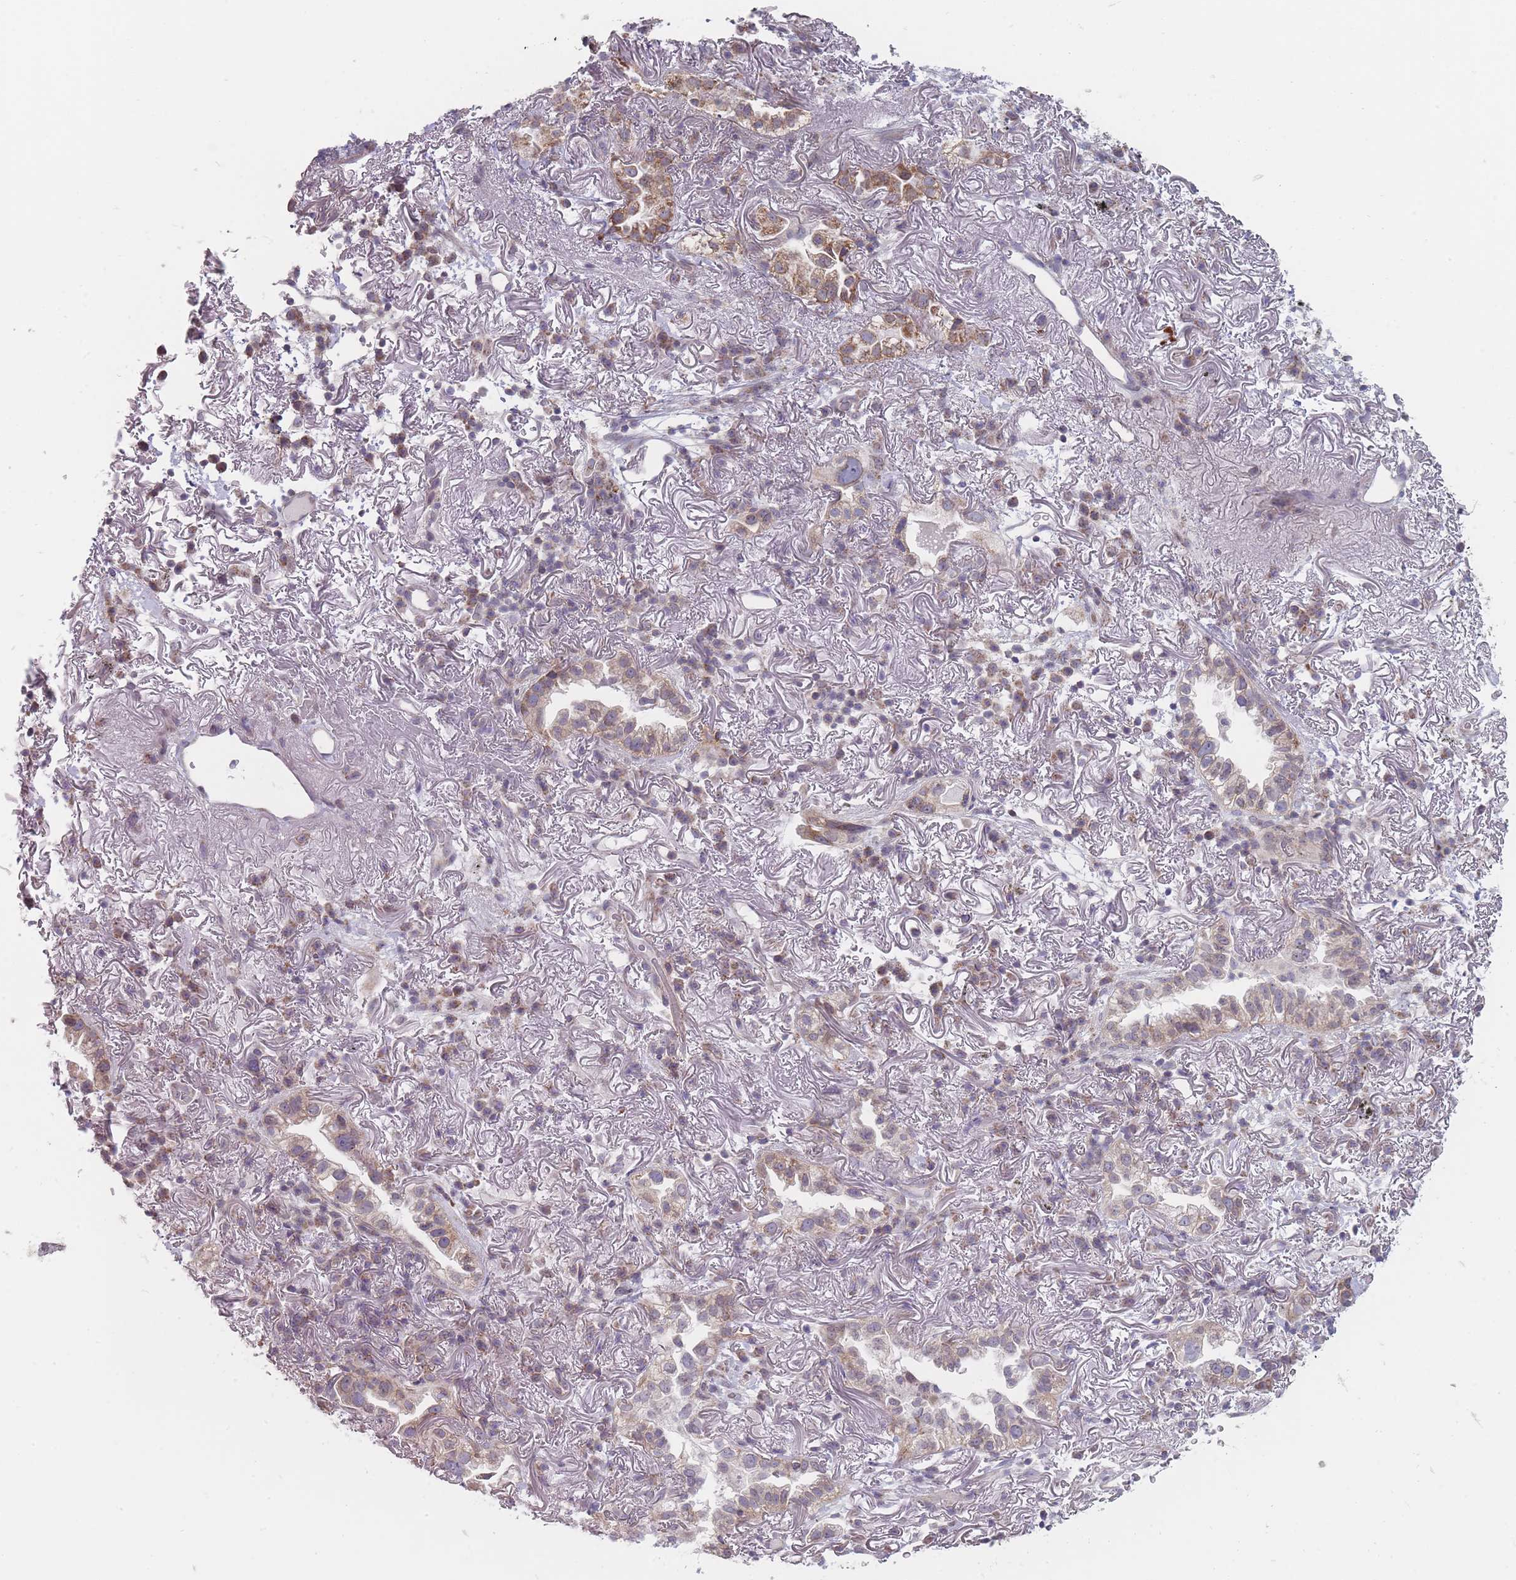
{"staining": {"intensity": "moderate", "quantity": "25%-75%", "location": "cytoplasmic/membranous"}, "tissue": "lung cancer", "cell_type": "Tumor cells", "image_type": "cancer", "snomed": [{"axis": "morphology", "description": "Adenocarcinoma, NOS"}, {"axis": "topography", "description": "Lung"}], "caption": "Brown immunohistochemical staining in human lung cancer shows moderate cytoplasmic/membranous staining in about 25%-75% of tumor cells. The protein is shown in brown color, while the nuclei are stained blue.", "gene": "PCDH12", "patient": {"sex": "female", "age": 69}}